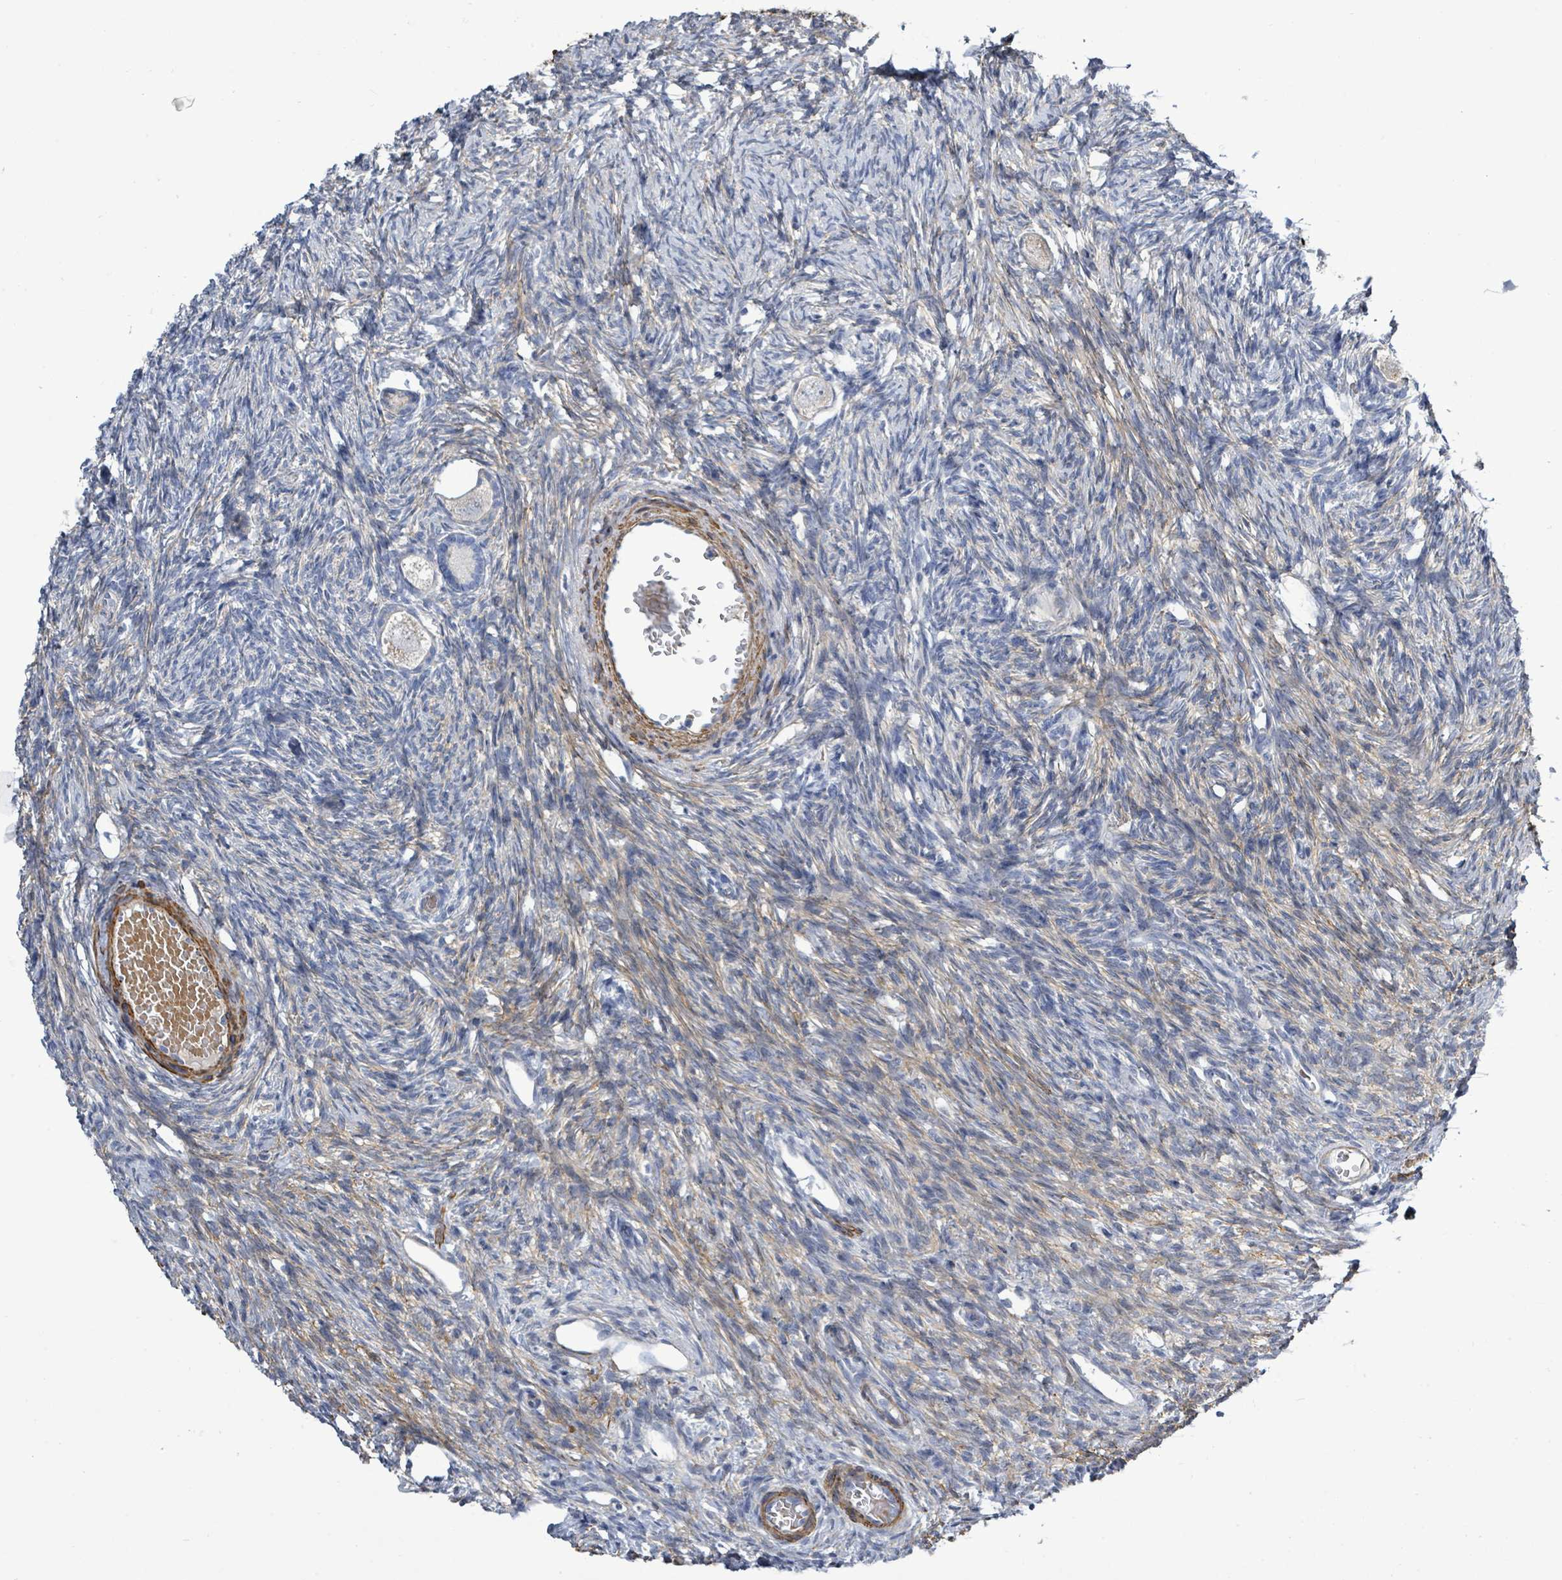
{"staining": {"intensity": "negative", "quantity": "none", "location": "none"}, "tissue": "ovary", "cell_type": "Follicle cells", "image_type": "normal", "snomed": [{"axis": "morphology", "description": "Normal tissue, NOS"}, {"axis": "topography", "description": "Ovary"}], "caption": "The histopathology image shows no significant positivity in follicle cells of ovary.", "gene": "DMRTC1B", "patient": {"sex": "female", "age": 33}}